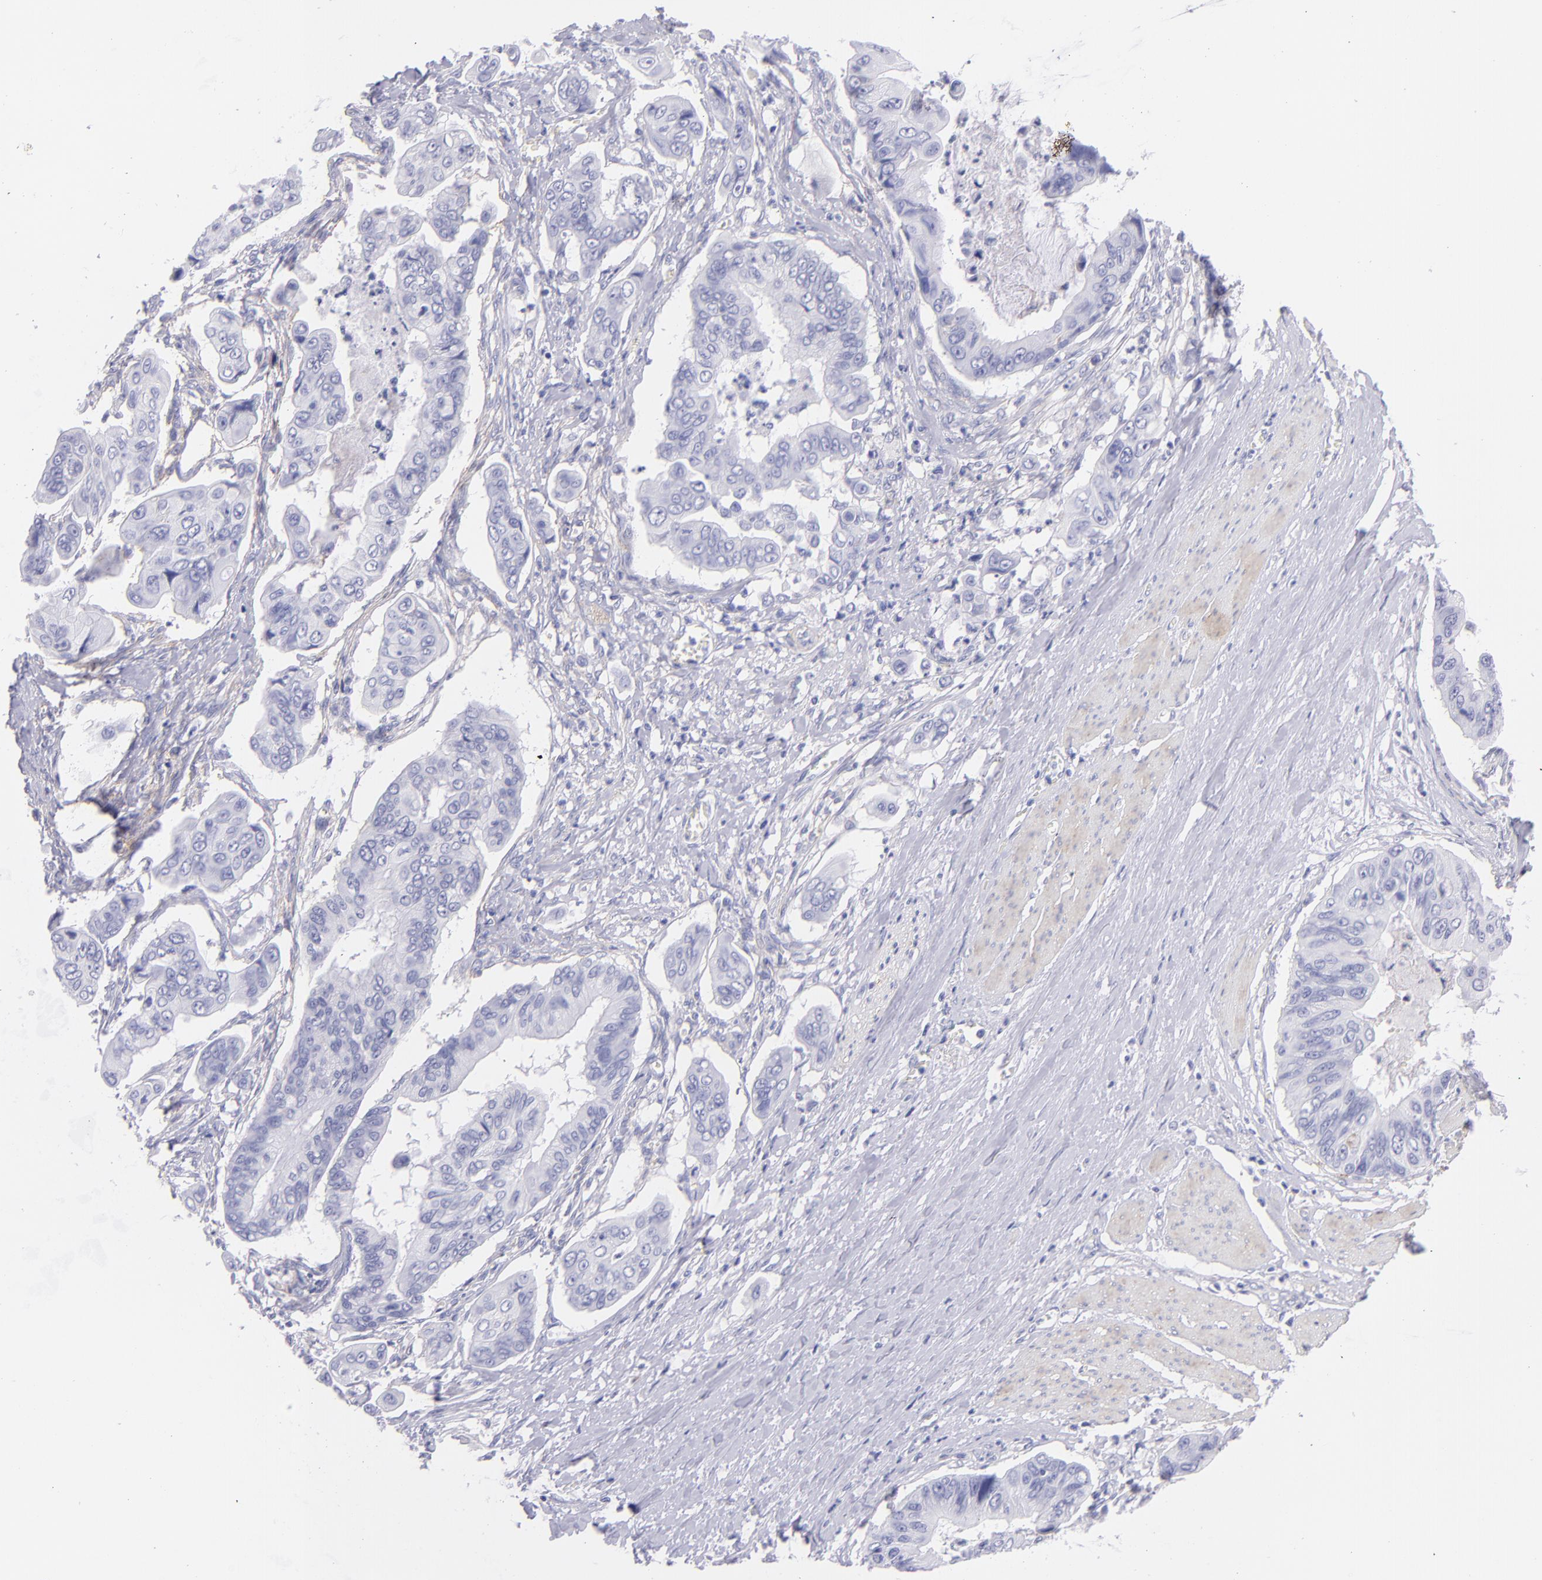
{"staining": {"intensity": "negative", "quantity": "none", "location": "none"}, "tissue": "stomach cancer", "cell_type": "Tumor cells", "image_type": "cancer", "snomed": [{"axis": "morphology", "description": "Adenocarcinoma, NOS"}, {"axis": "topography", "description": "Stomach, upper"}], "caption": "Immunohistochemistry photomicrograph of human stomach cancer stained for a protein (brown), which demonstrates no expression in tumor cells.", "gene": "CD81", "patient": {"sex": "male", "age": 80}}